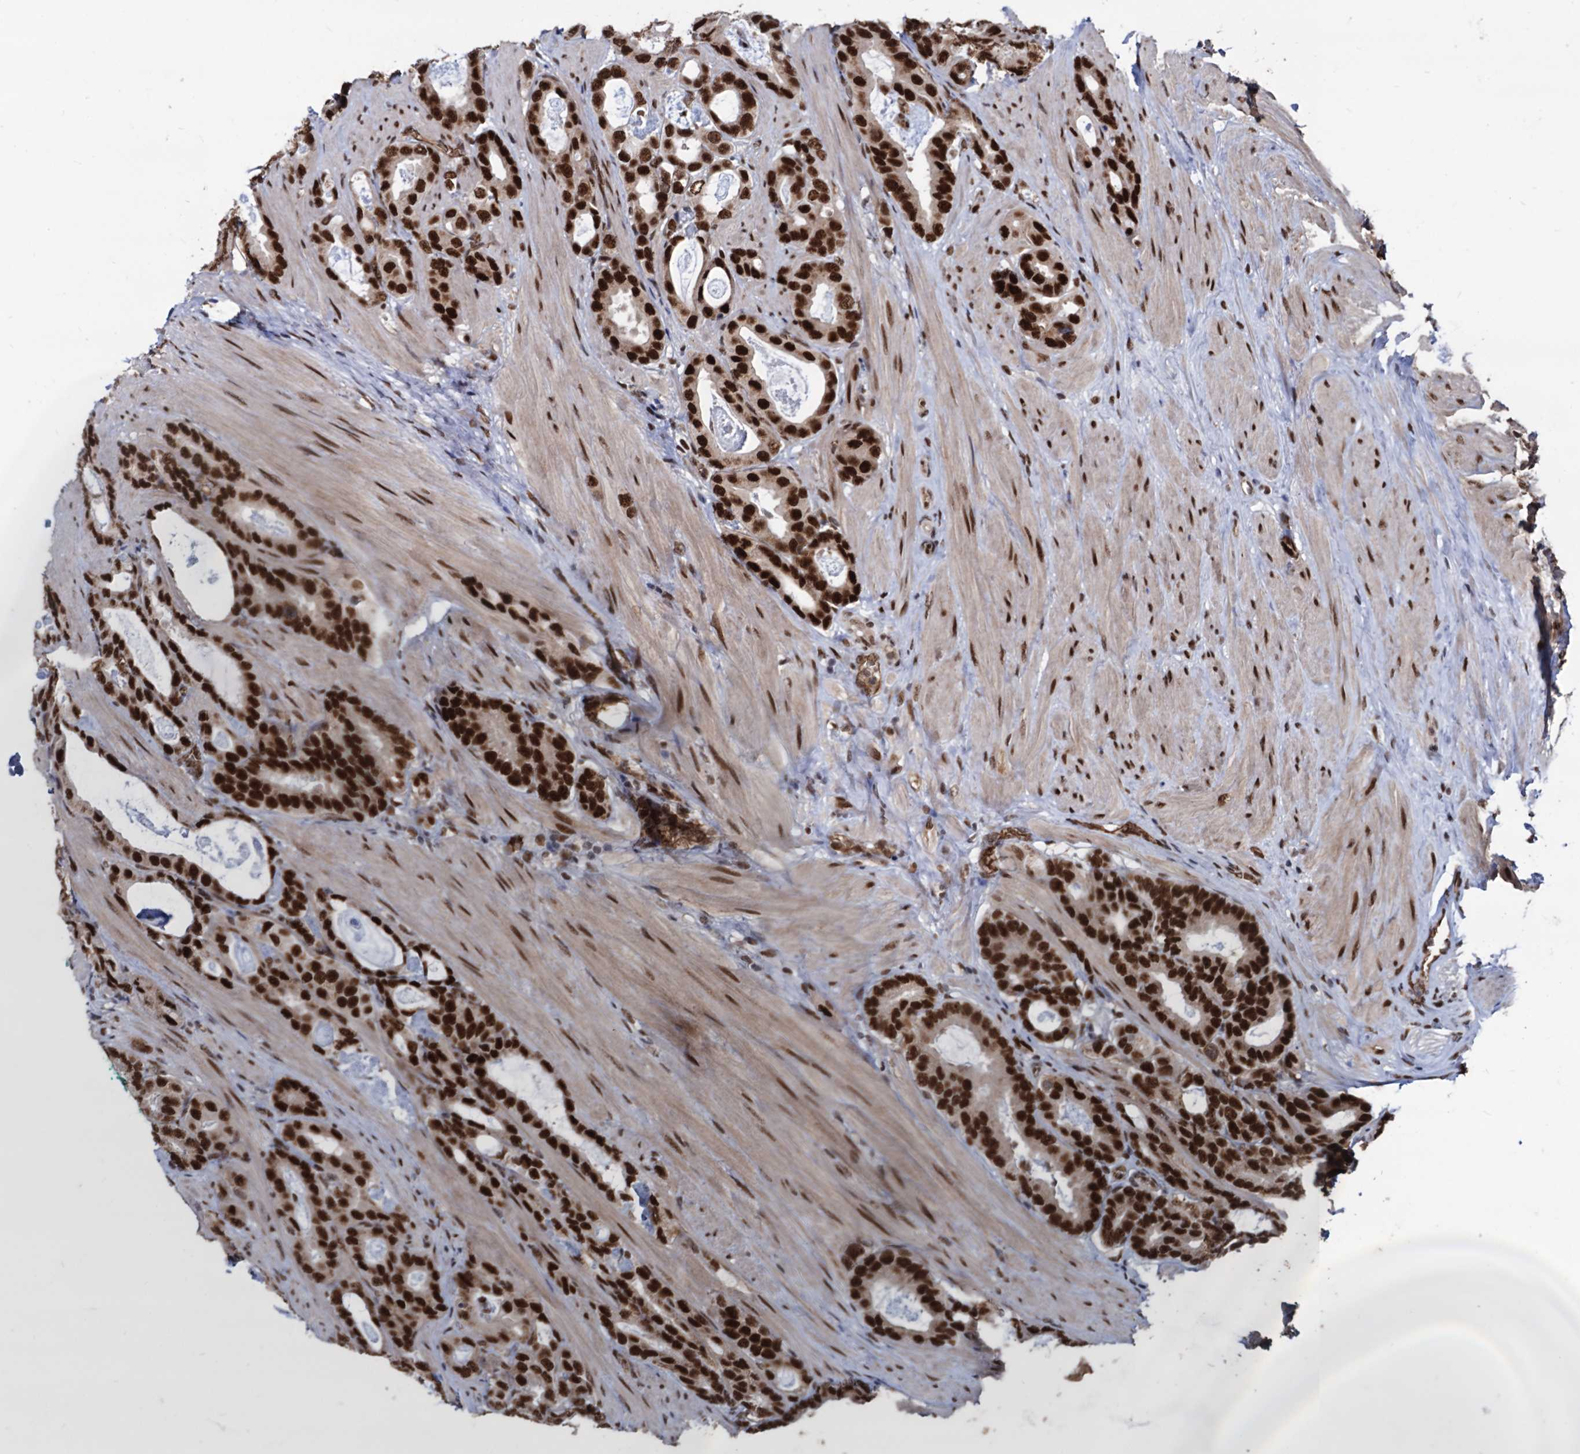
{"staining": {"intensity": "strong", "quantity": ">75%", "location": "nuclear"}, "tissue": "prostate cancer", "cell_type": "Tumor cells", "image_type": "cancer", "snomed": [{"axis": "morphology", "description": "Adenocarcinoma, Low grade"}, {"axis": "topography", "description": "Prostate"}], "caption": "Brown immunohistochemical staining in human prostate cancer reveals strong nuclear staining in approximately >75% of tumor cells.", "gene": "GALNT11", "patient": {"sex": "male", "age": 71}}